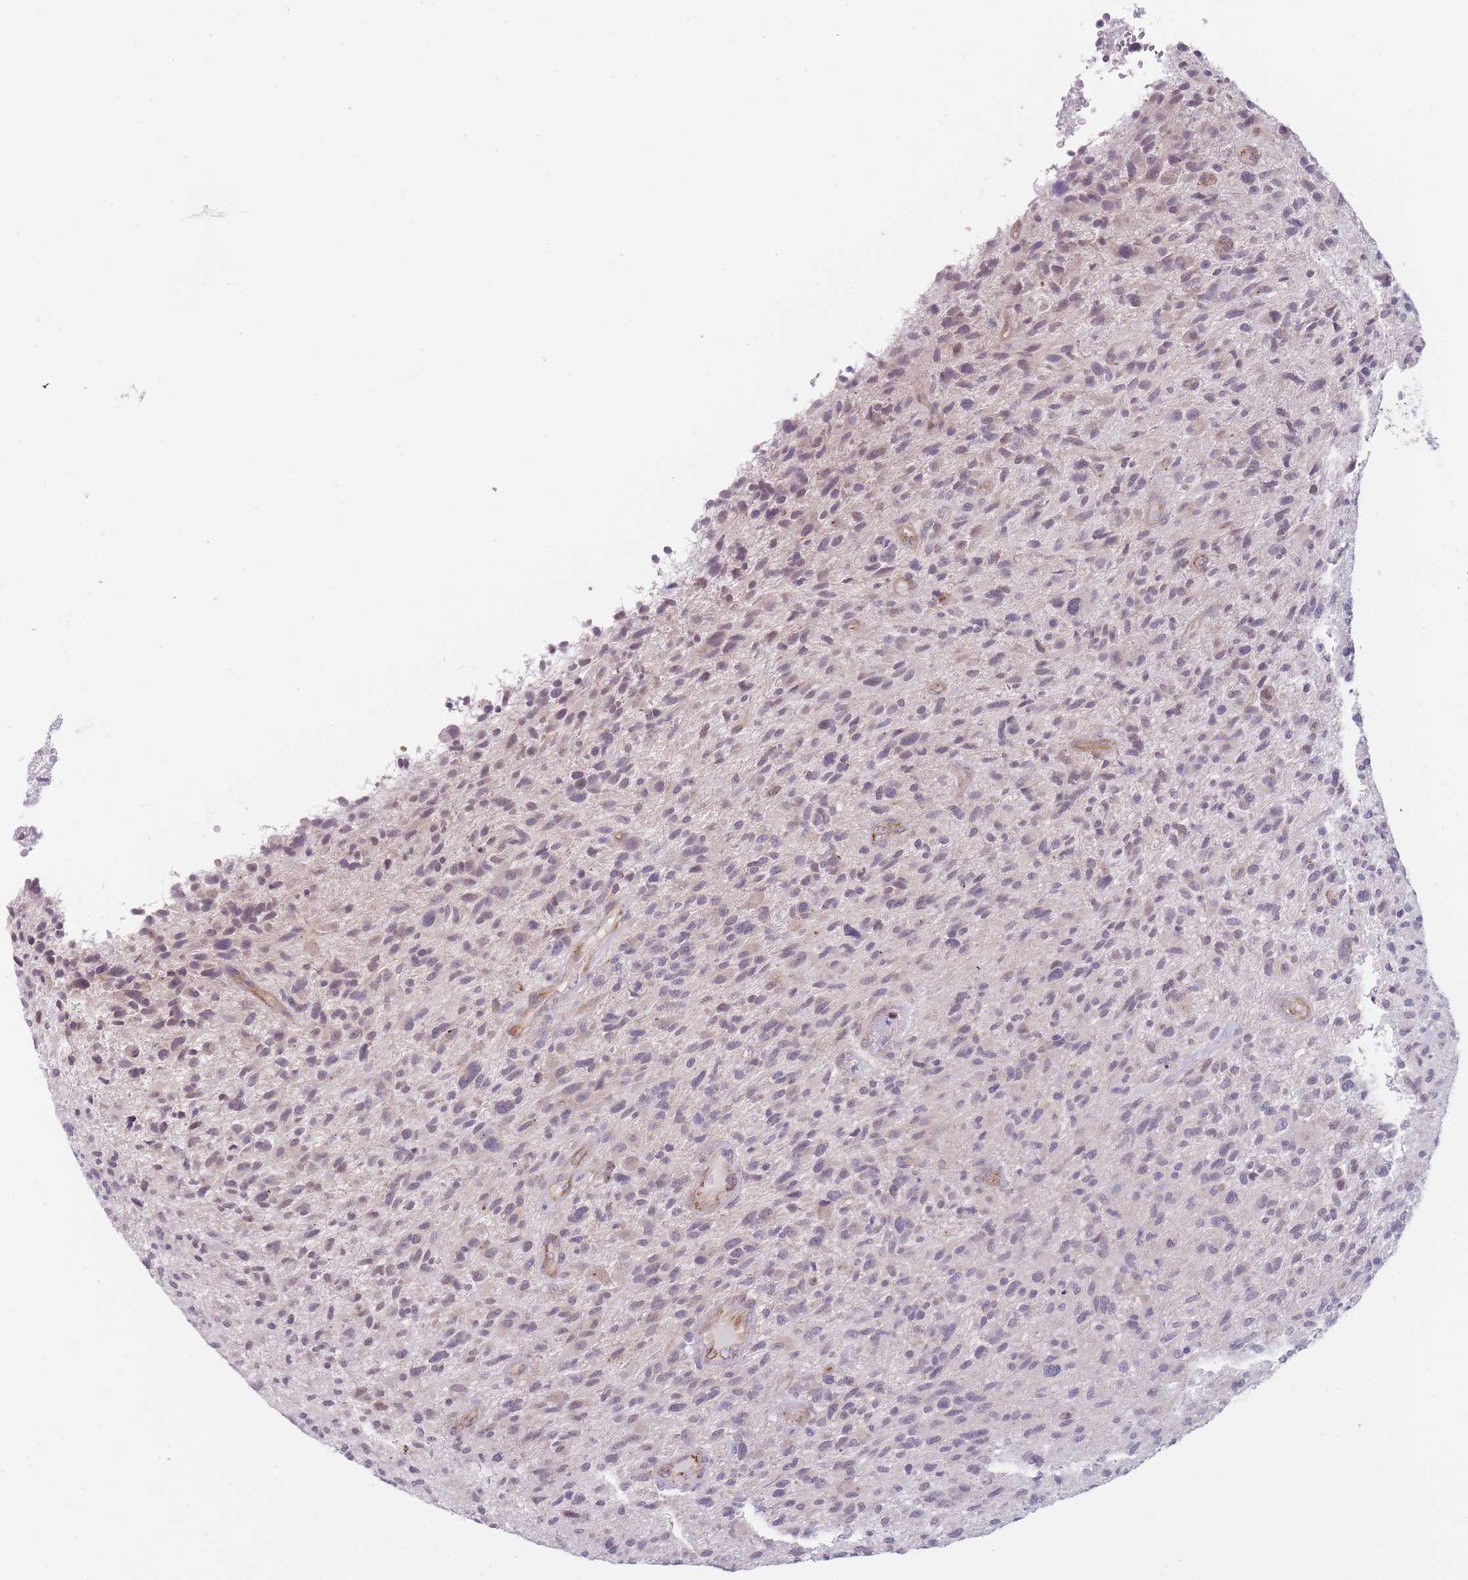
{"staining": {"intensity": "weak", "quantity": "<25%", "location": "nuclear"}, "tissue": "glioma", "cell_type": "Tumor cells", "image_type": "cancer", "snomed": [{"axis": "morphology", "description": "Glioma, malignant, High grade"}, {"axis": "topography", "description": "Brain"}], "caption": "This image is of glioma stained with IHC to label a protein in brown with the nuclei are counter-stained blue. There is no expression in tumor cells.", "gene": "QTRT1", "patient": {"sex": "male", "age": 47}}